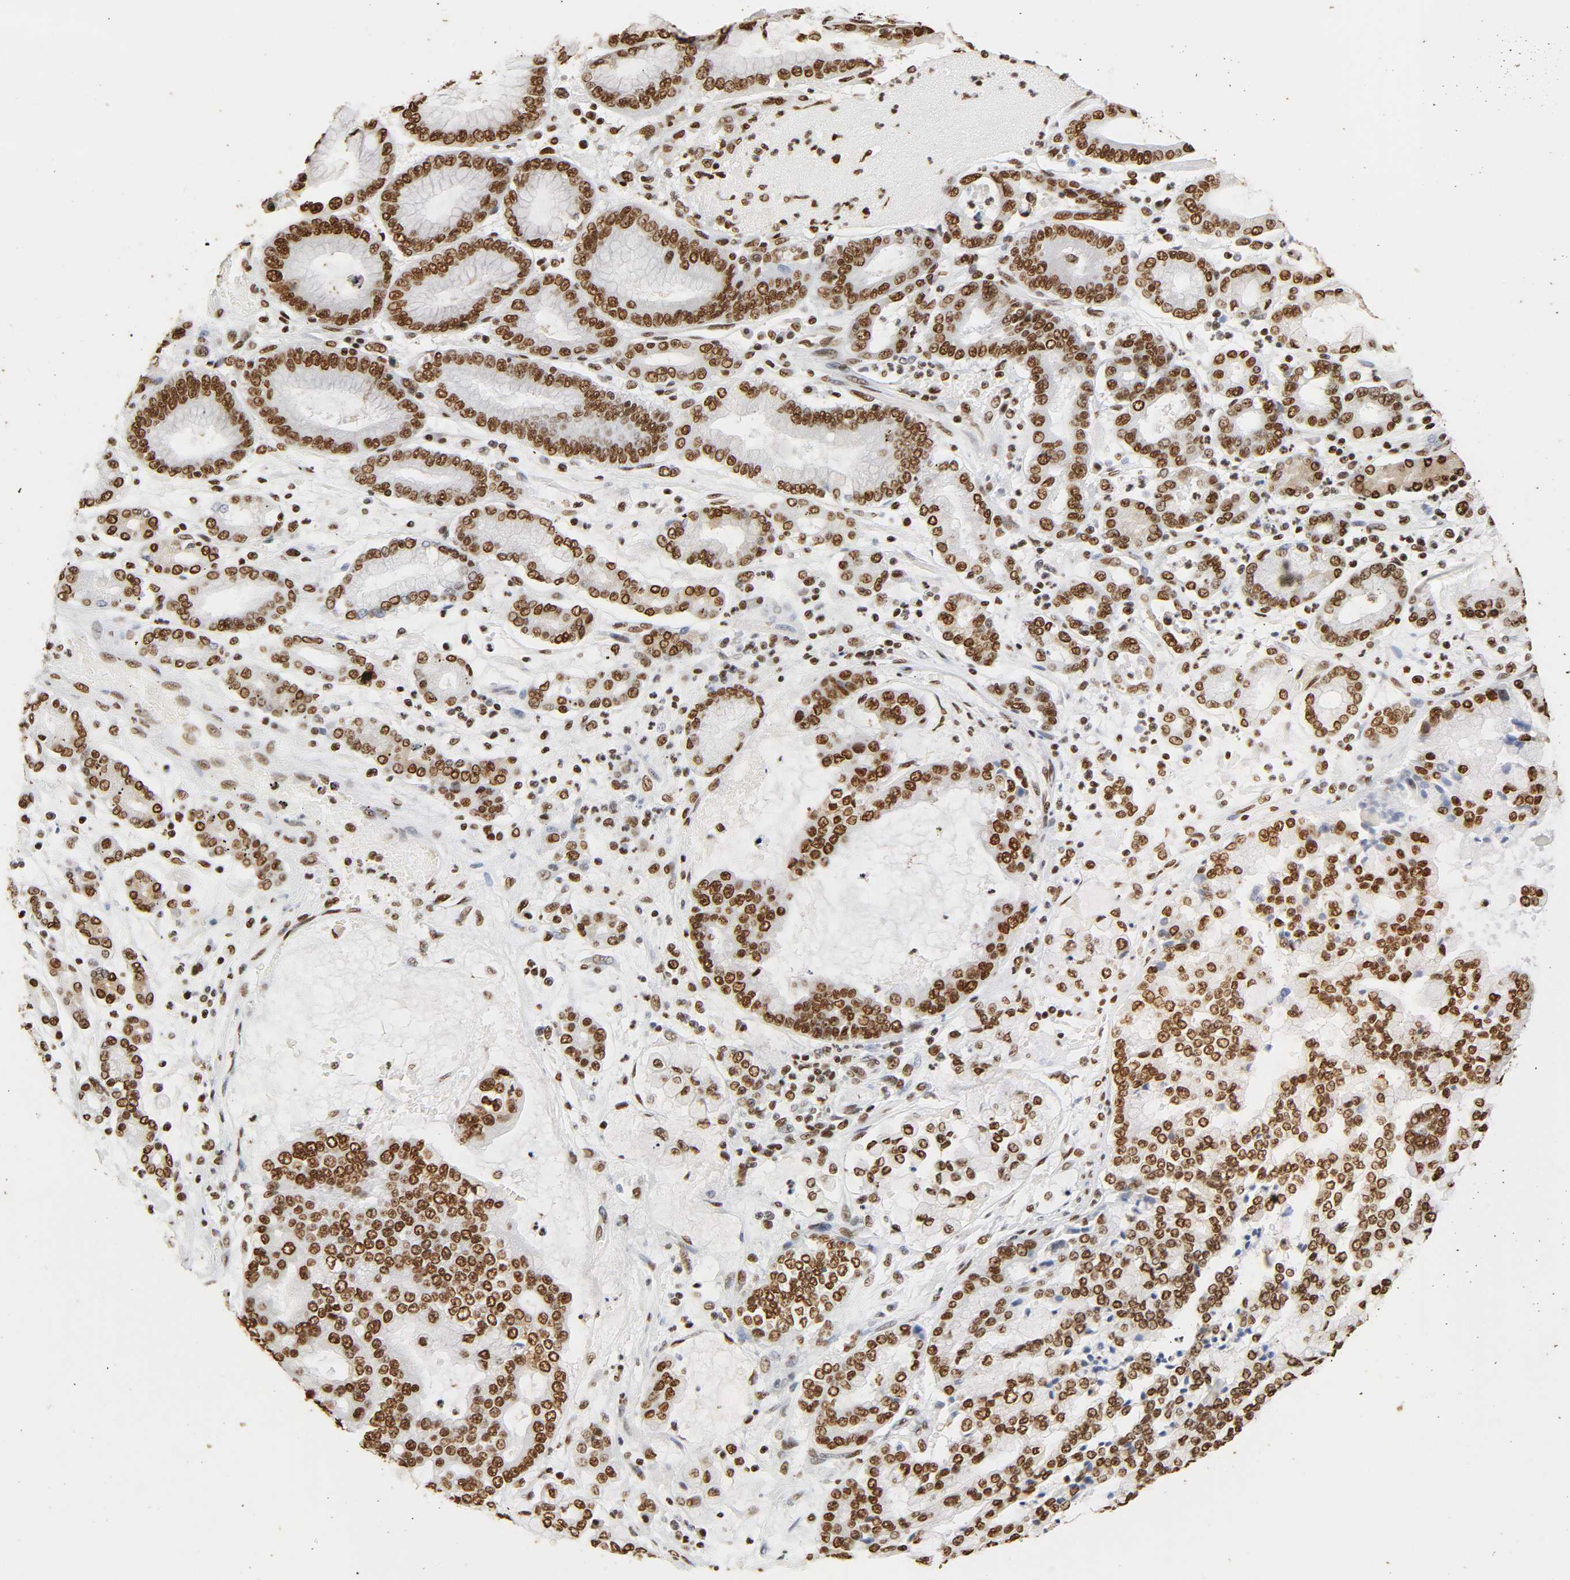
{"staining": {"intensity": "strong", "quantity": ">75%", "location": "nuclear"}, "tissue": "stomach cancer", "cell_type": "Tumor cells", "image_type": "cancer", "snomed": [{"axis": "morphology", "description": "Normal tissue, NOS"}, {"axis": "morphology", "description": "Adenocarcinoma, NOS"}, {"axis": "topography", "description": "Stomach, upper"}, {"axis": "topography", "description": "Stomach"}], "caption": "Protein staining displays strong nuclear positivity in approximately >75% of tumor cells in adenocarcinoma (stomach).", "gene": "HNRNPC", "patient": {"sex": "male", "age": 76}}